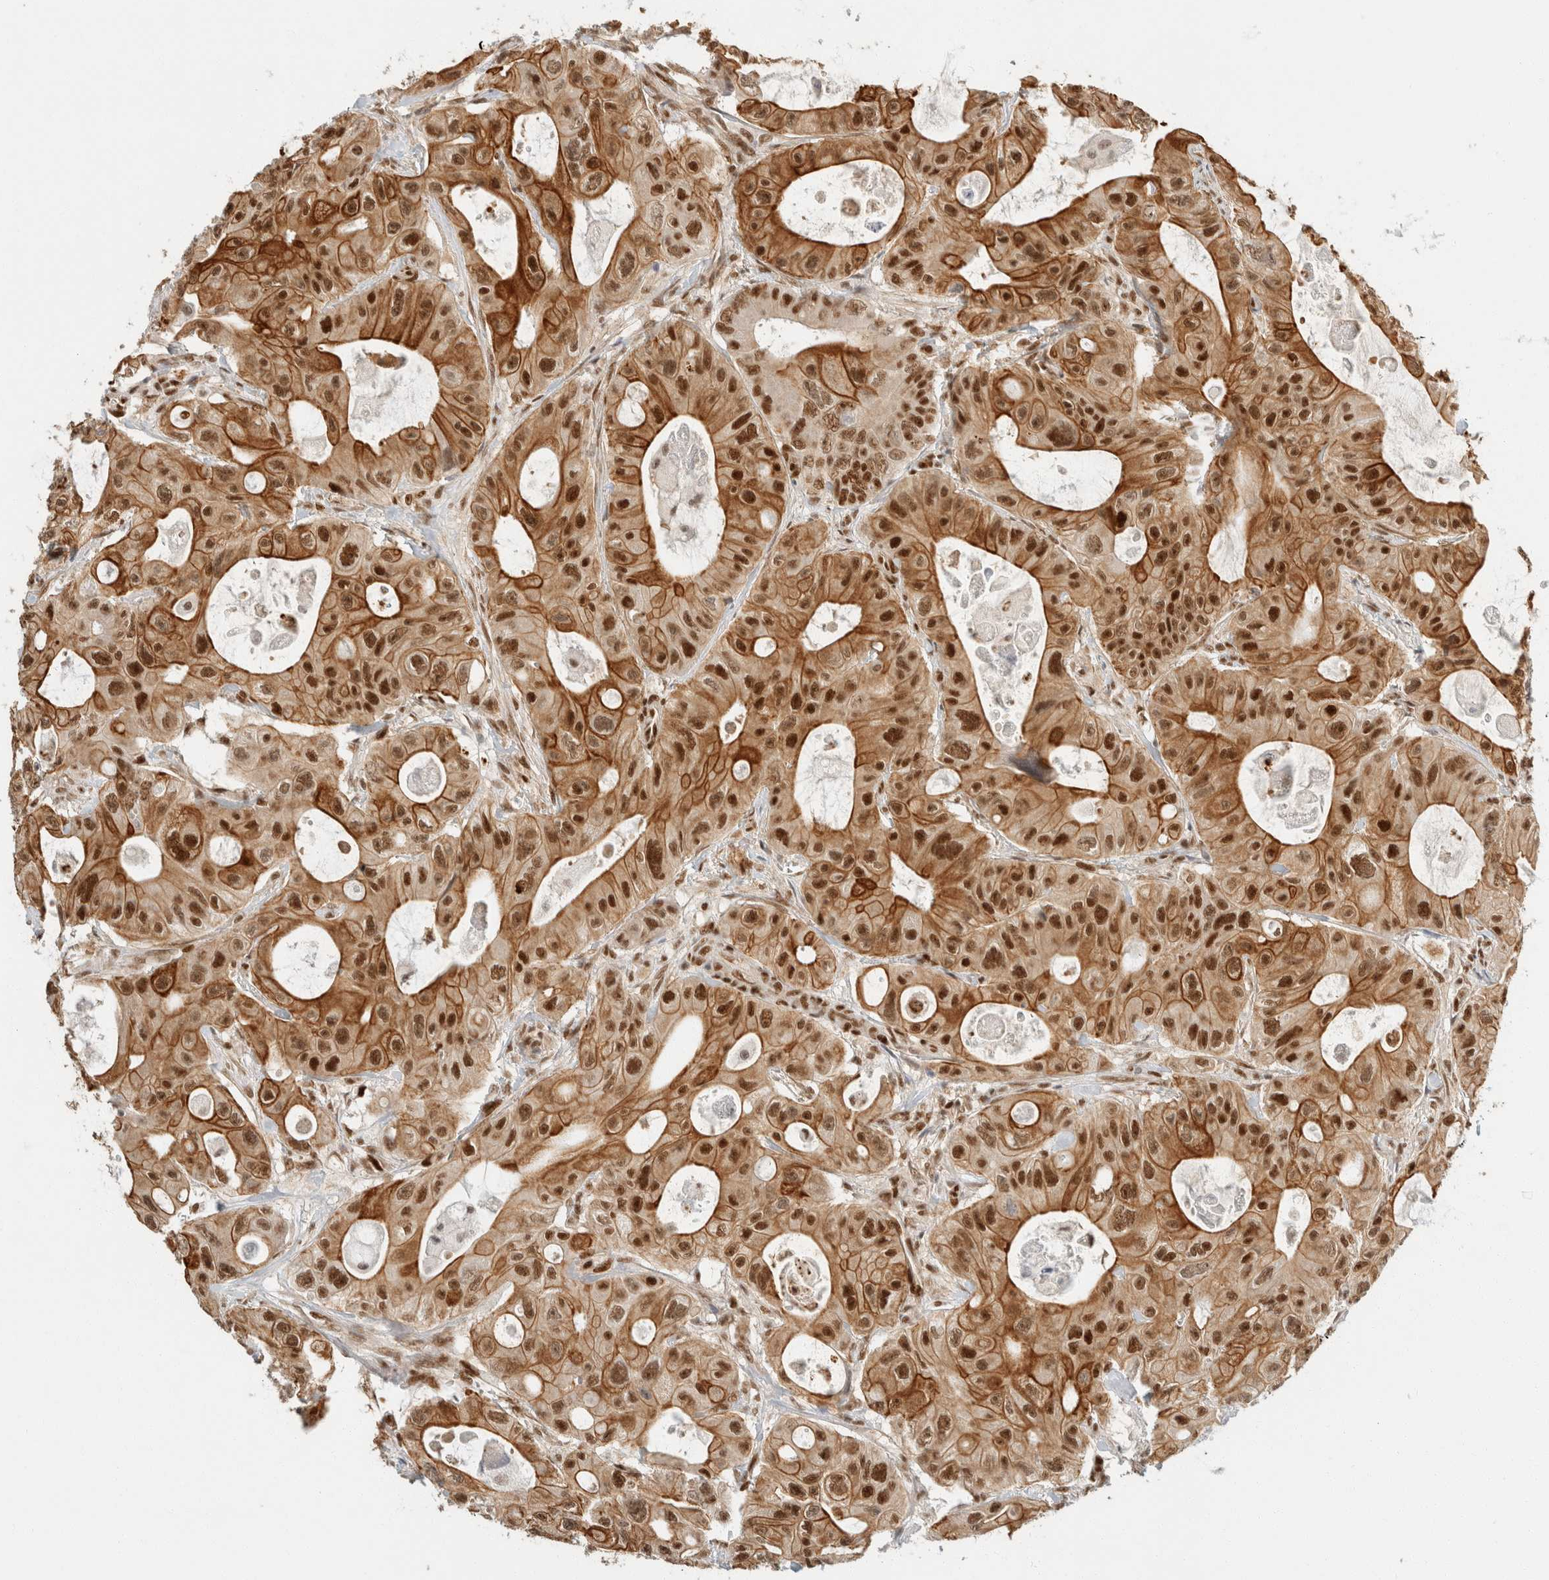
{"staining": {"intensity": "strong", "quantity": ">75%", "location": "cytoplasmic/membranous,nuclear"}, "tissue": "colorectal cancer", "cell_type": "Tumor cells", "image_type": "cancer", "snomed": [{"axis": "morphology", "description": "Adenocarcinoma, NOS"}, {"axis": "topography", "description": "Colon"}], "caption": "Immunohistochemical staining of colorectal cancer (adenocarcinoma) demonstrates strong cytoplasmic/membranous and nuclear protein staining in about >75% of tumor cells.", "gene": "ZNF768", "patient": {"sex": "female", "age": 46}}